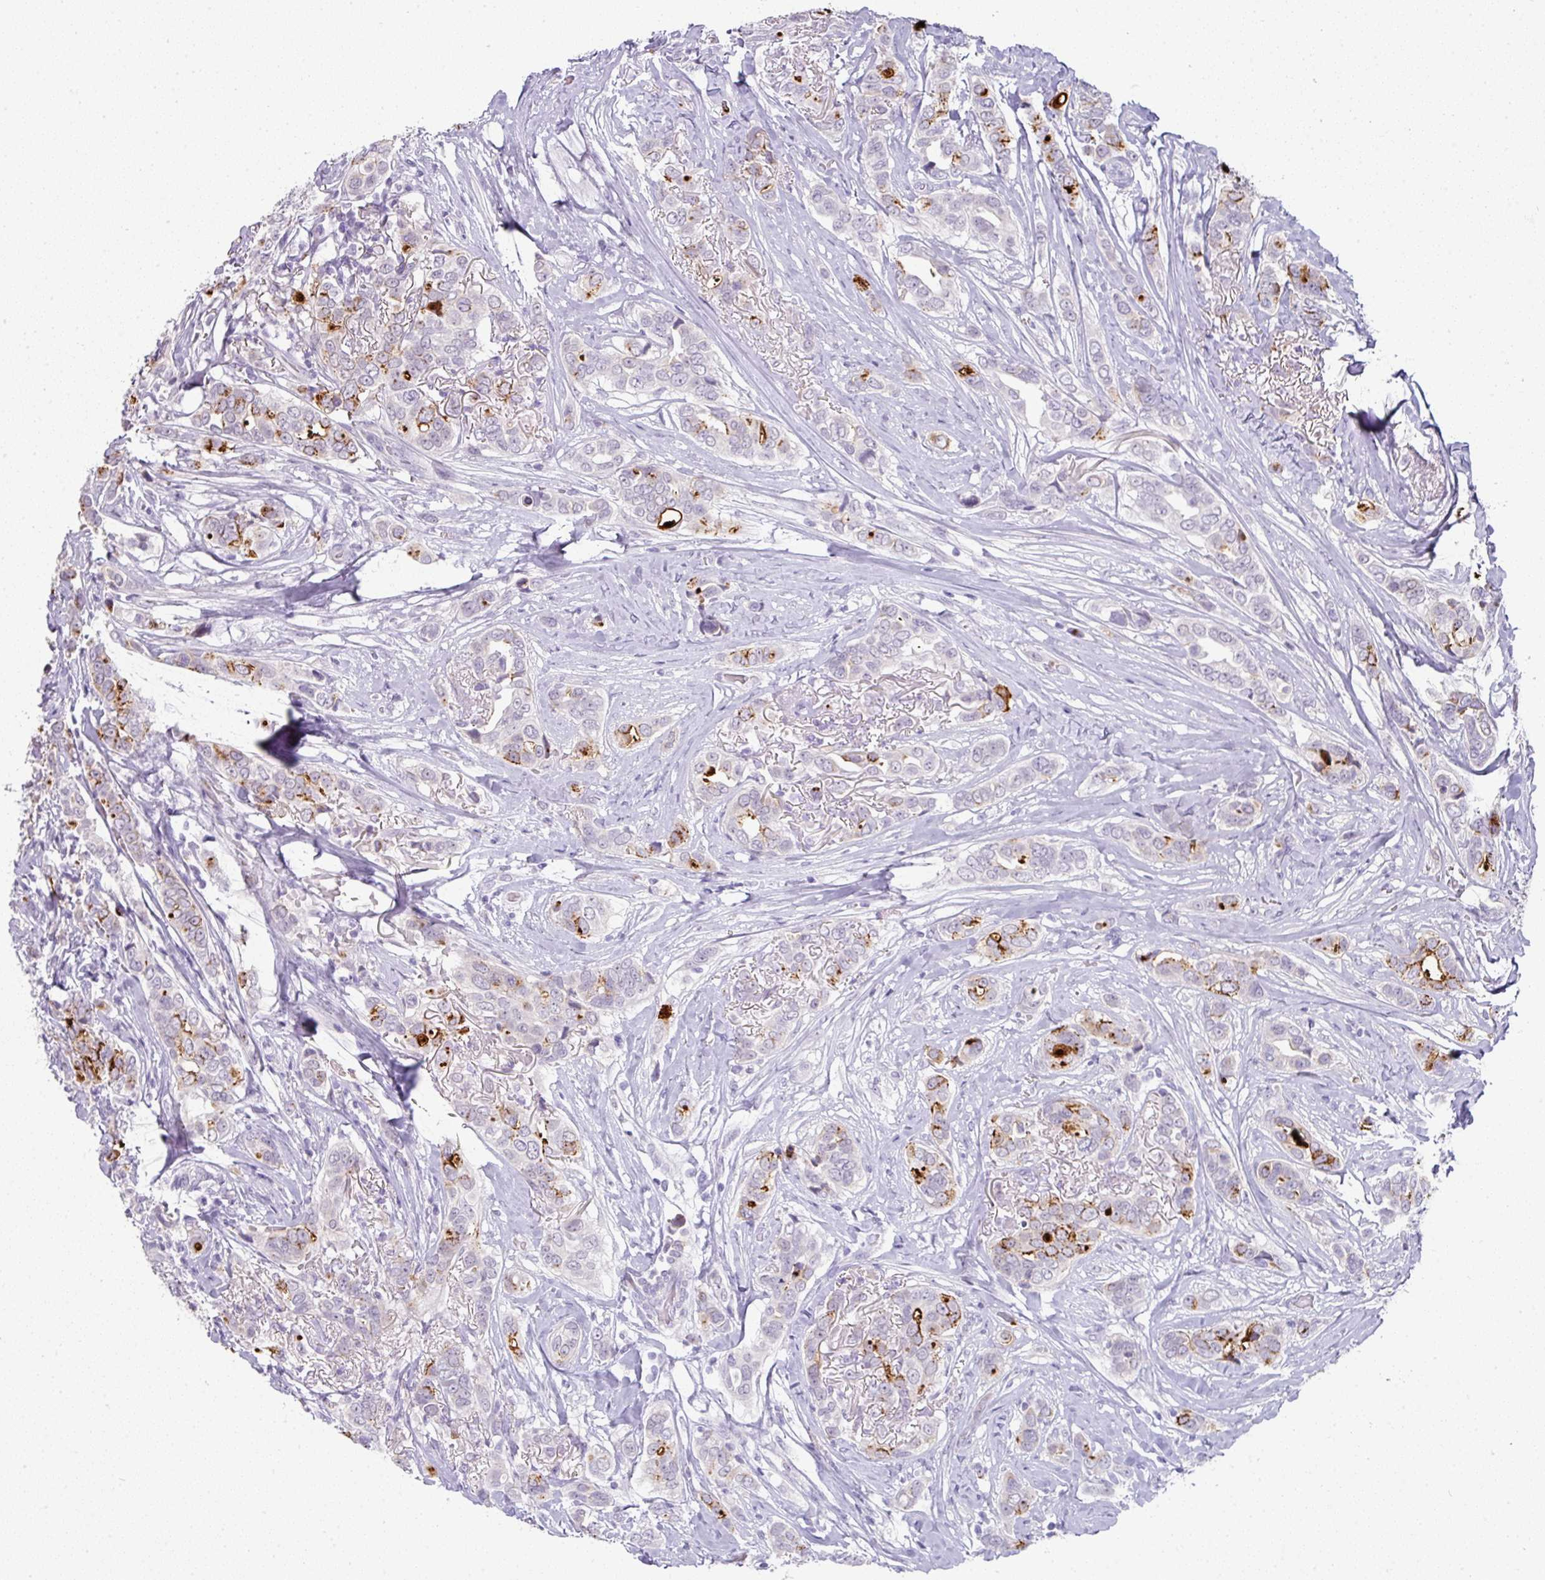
{"staining": {"intensity": "strong", "quantity": "<25%", "location": "cytoplasmic/membranous"}, "tissue": "breast cancer", "cell_type": "Tumor cells", "image_type": "cancer", "snomed": [{"axis": "morphology", "description": "Lobular carcinoma"}, {"axis": "topography", "description": "Breast"}], "caption": "Brown immunohistochemical staining in lobular carcinoma (breast) displays strong cytoplasmic/membranous positivity in about <25% of tumor cells.", "gene": "FGF17", "patient": {"sex": "female", "age": 51}}